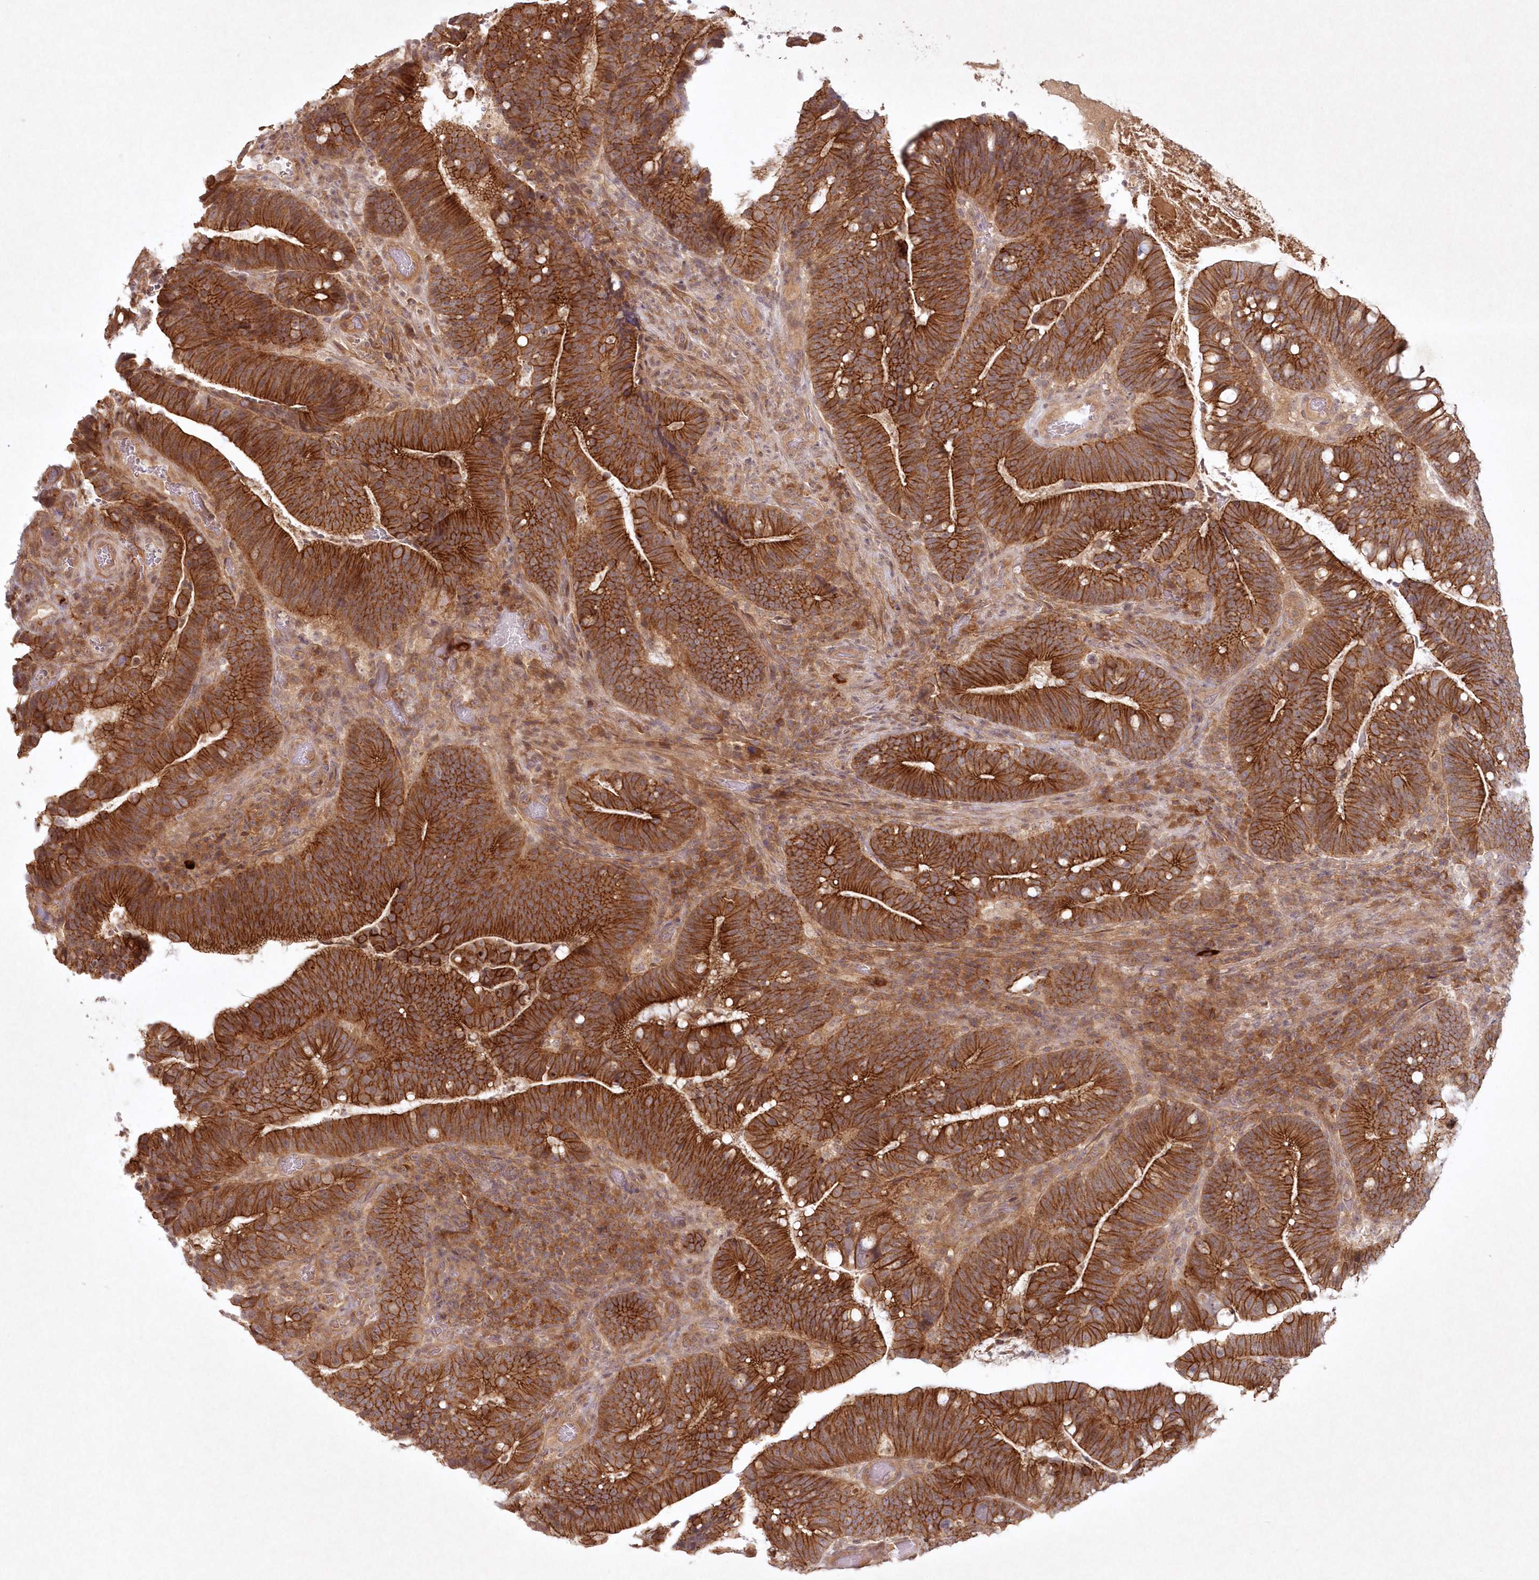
{"staining": {"intensity": "strong", "quantity": ">75%", "location": "cytoplasmic/membranous"}, "tissue": "colorectal cancer", "cell_type": "Tumor cells", "image_type": "cancer", "snomed": [{"axis": "morphology", "description": "Adenocarcinoma, NOS"}, {"axis": "topography", "description": "Colon"}], "caption": "An immunohistochemistry (IHC) histopathology image of neoplastic tissue is shown. Protein staining in brown highlights strong cytoplasmic/membranous positivity in adenocarcinoma (colorectal) within tumor cells.", "gene": "TOGARAM2", "patient": {"sex": "female", "age": 66}}